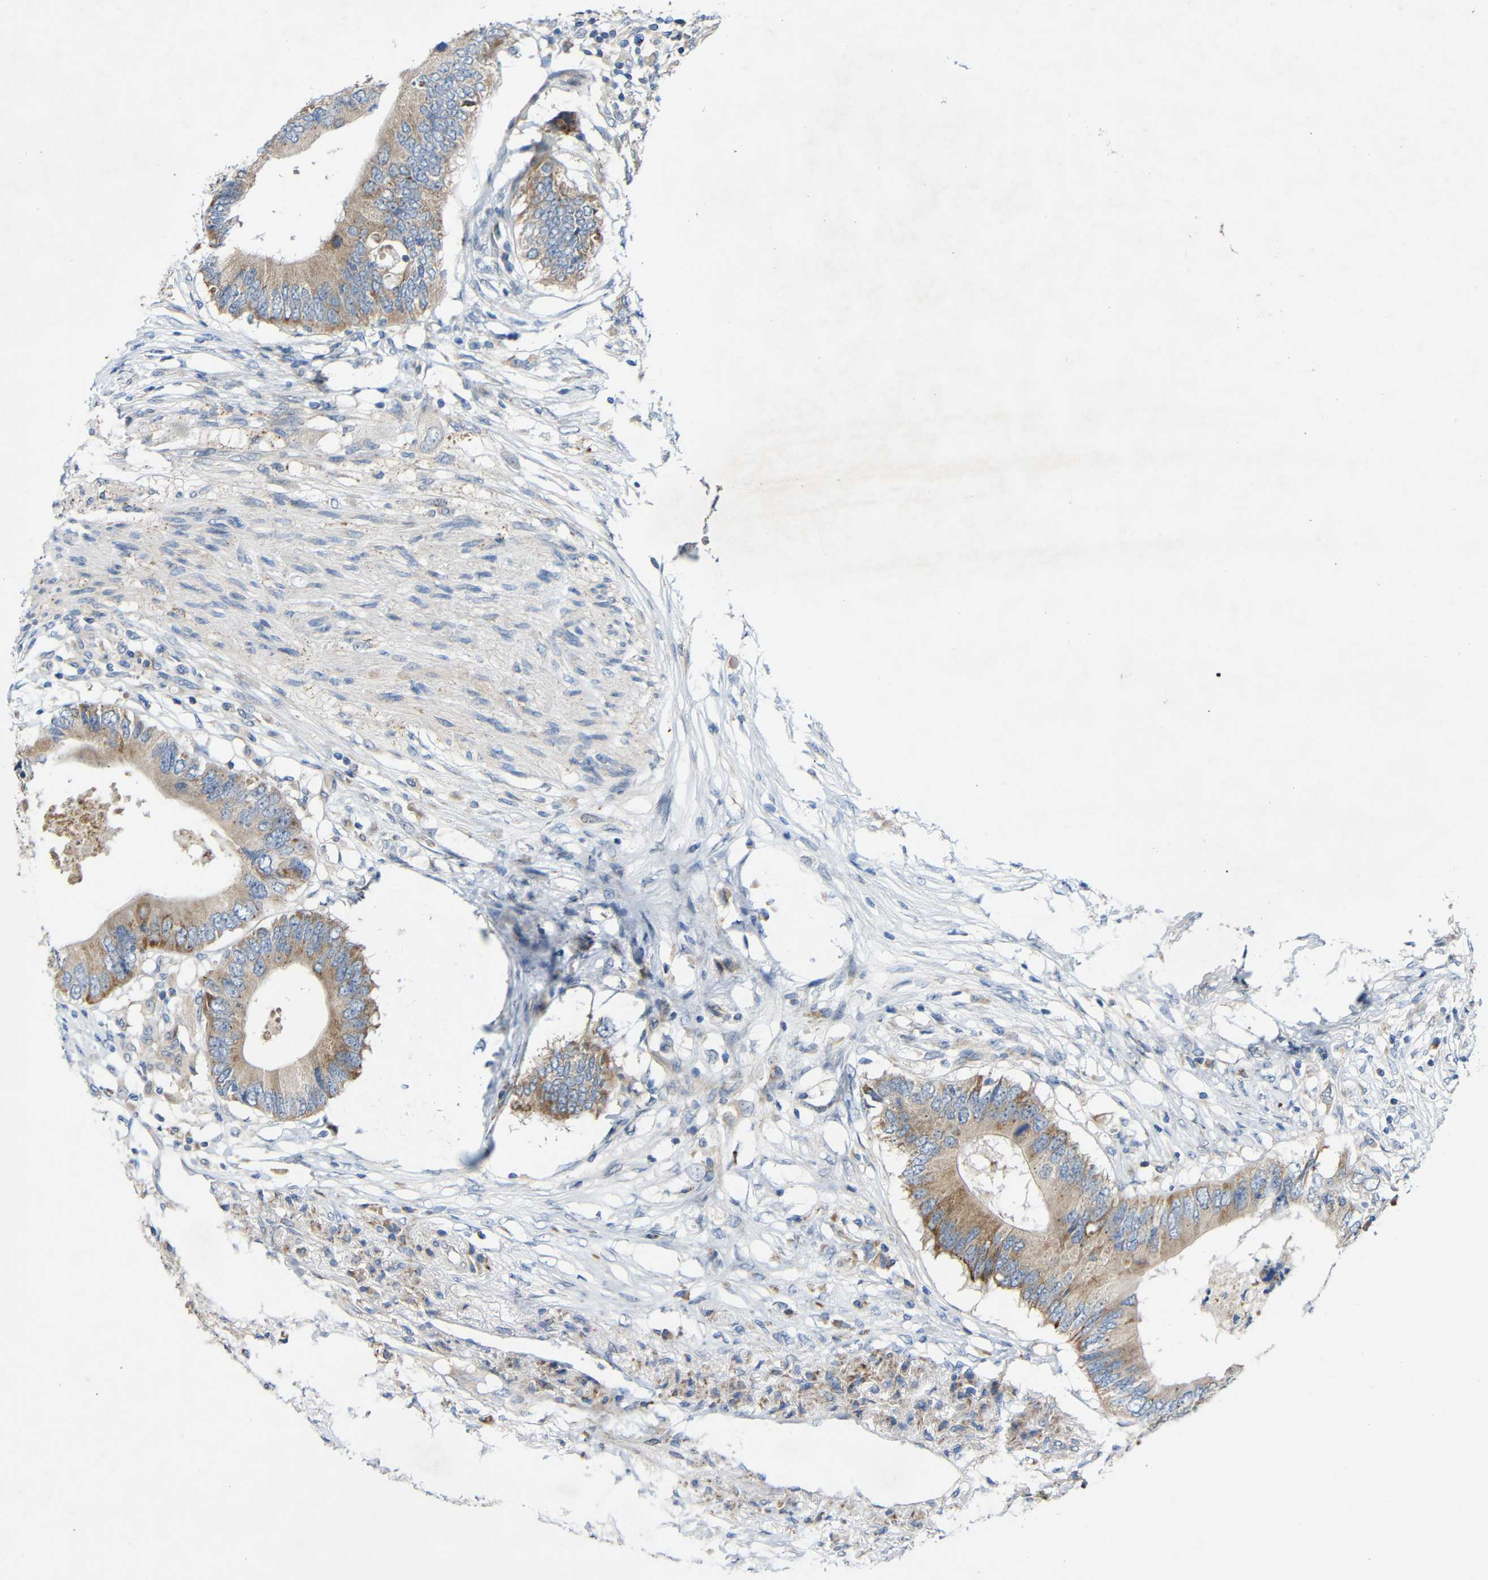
{"staining": {"intensity": "weak", "quantity": ">75%", "location": "cytoplasmic/membranous"}, "tissue": "colorectal cancer", "cell_type": "Tumor cells", "image_type": "cancer", "snomed": [{"axis": "morphology", "description": "Adenocarcinoma, NOS"}, {"axis": "topography", "description": "Colon"}], "caption": "Tumor cells show weak cytoplasmic/membranous positivity in approximately >75% of cells in colorectal cancer. (IHC, brightfield microscopy, high magnification).", "gene": "TMEM25", "patient": {"sex": "male", "age": 71}}